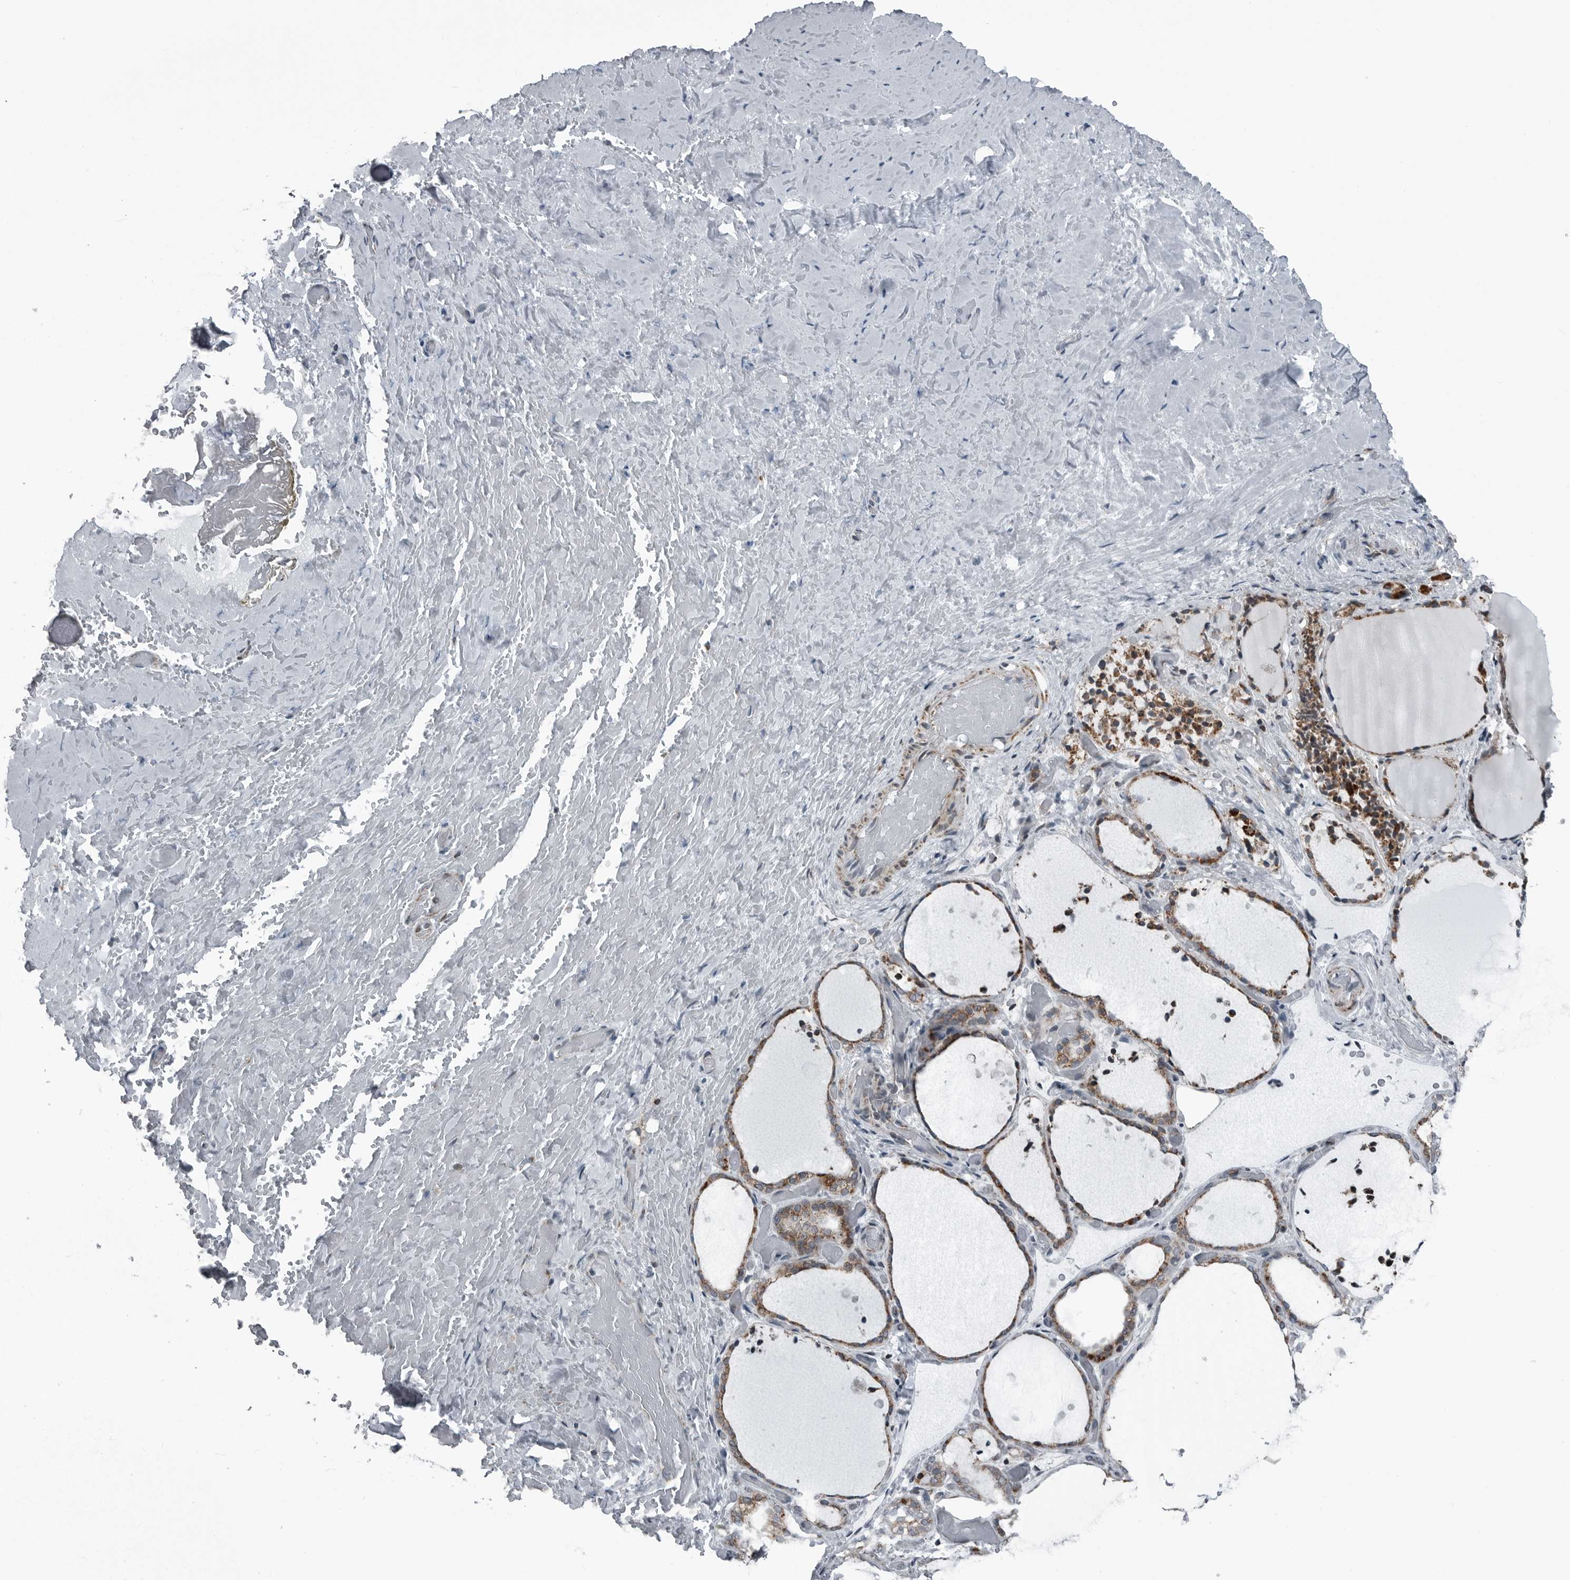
{"staining": {"intensity": "moderate", "quantity": ">75%", "location": "cytoplasmic/membranous"}, "tissue": "thyroid gland", "cell_type": "Glandular cells", "image_type": "normal", "snomed": [{"axis": "morphology", "description": "Normal tissue, NOS"}, {"axis": "topography", "description": "Thyroid gland"}], "caption": "DAB immunohistochemical staining of benign thyroid gland shows moderate cytoplasmic/membranous protein expression in approximately >75% of glandular cells.", "gene": "GAK", "patient": {"sex": "female", "age": 44}}